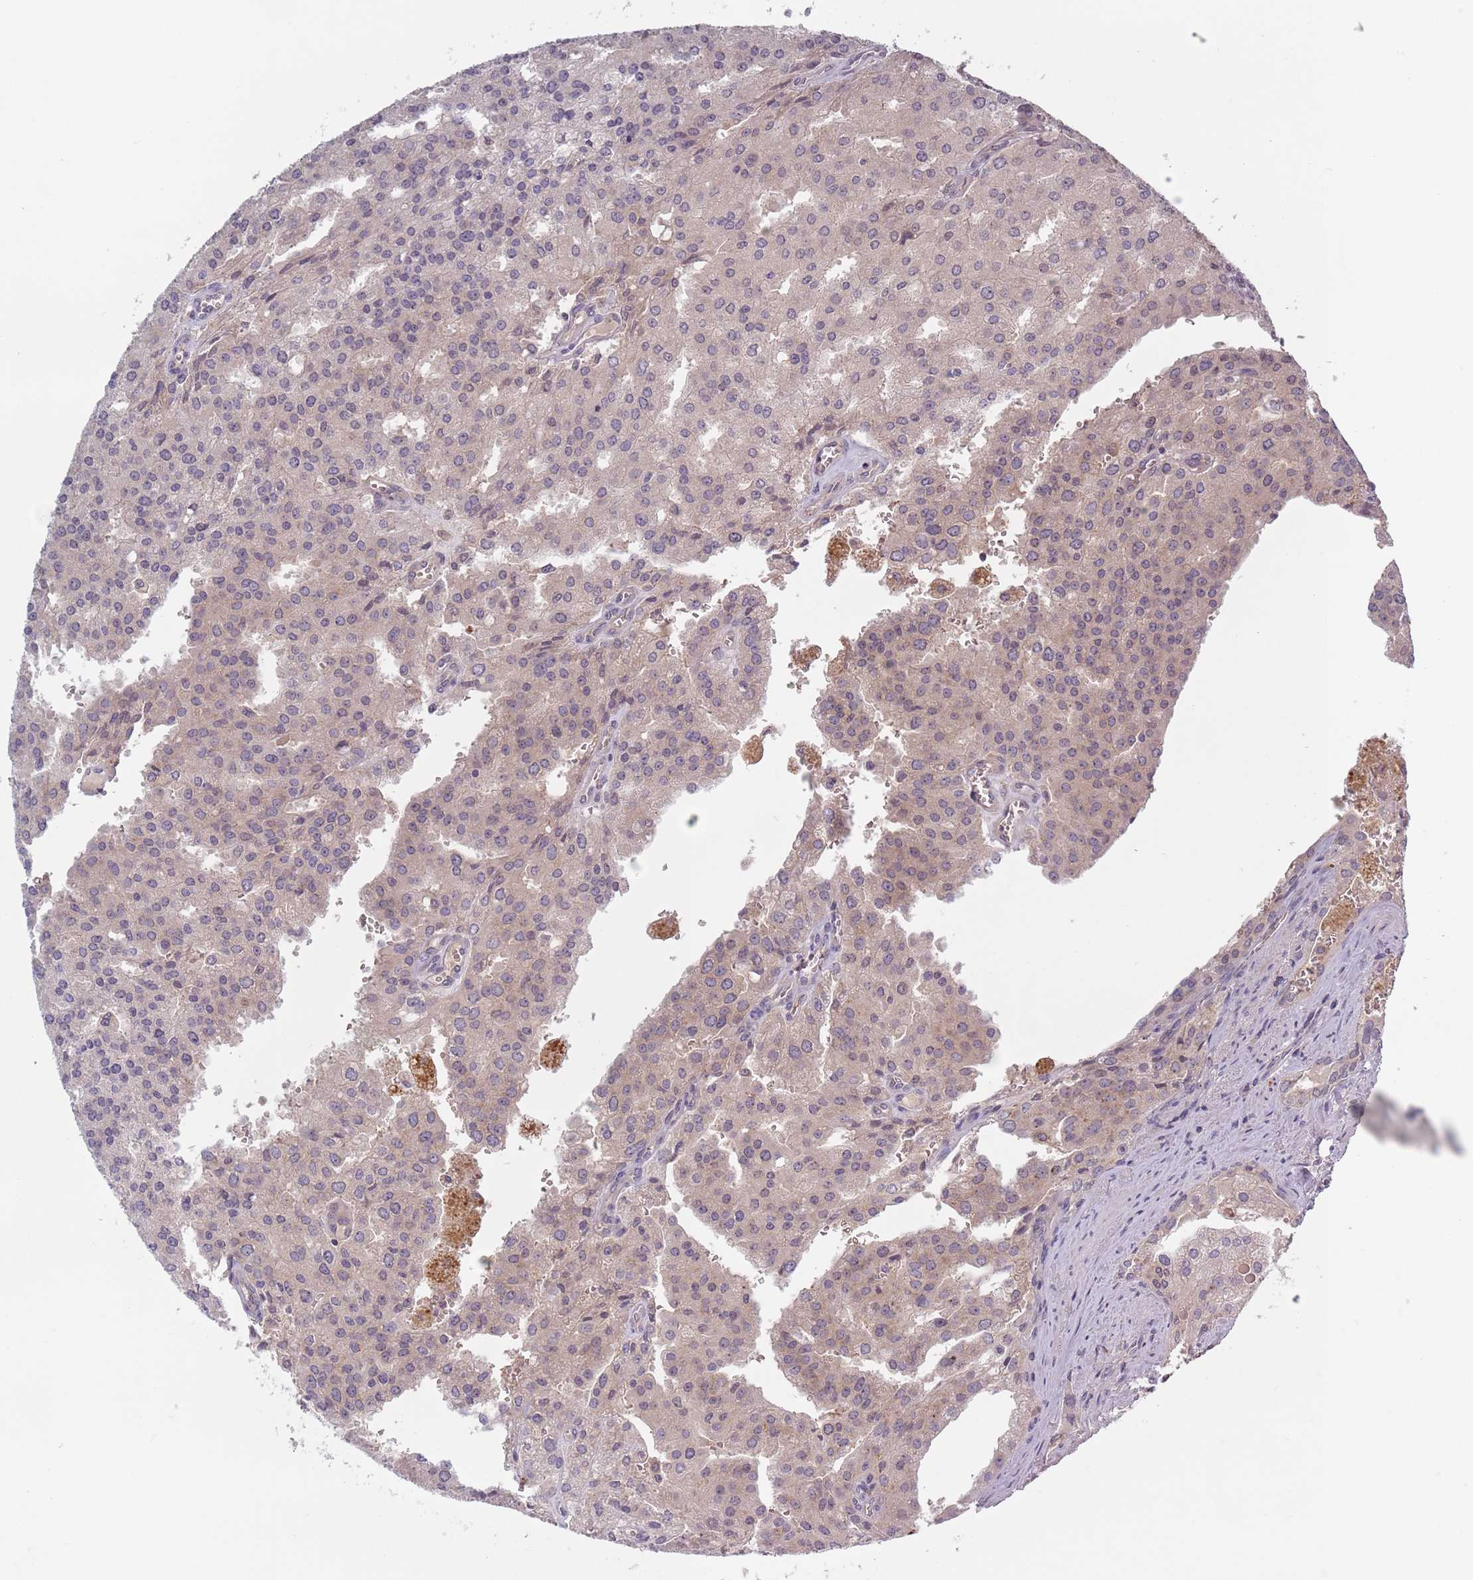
{"staining": {"intensity": "weak", "quantity": "25%-75%", "location": "cytoplasmic/membranous"}, "tissue": "prostate cancer", "cell_type": "Tumor cells", "image_type": "cancer", "snomed": [{"axis": "morphology", "description": "Adenocarcinoma, High grade"}, {"axis": "topography", "description": "Prostate"}], "caption": "Immunohistochemical staining of human prostate cancer (high-grade adenocarcinoma) reveals weak cytoplasmic/membranous protein staining in about 25%-75% of tumor cells.", "gene": "ASB13", "patient": {"sex": "male", "age": 68}}